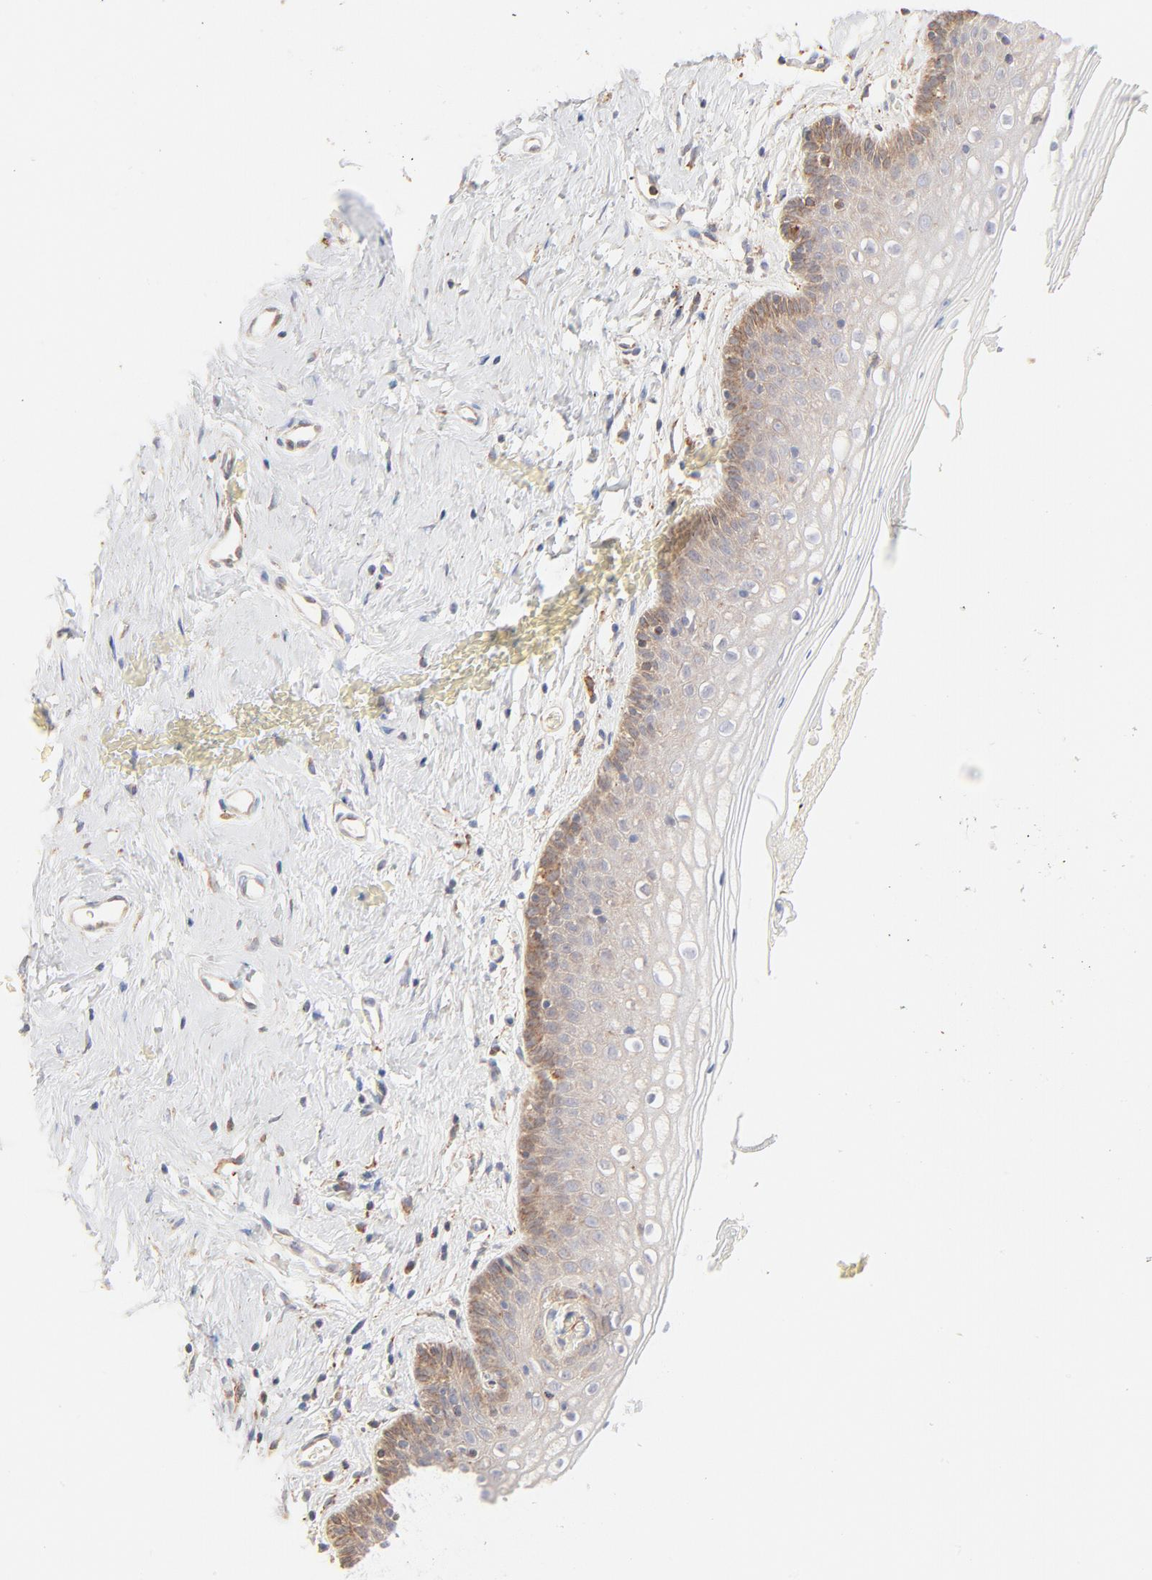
{"staining": {"intensity": "weak", "quantity": "25%-75%", "location": "cytoplasmic/membranous"}, "tissue": "vagina", "cell_type": "Squamous epithelial cells", "image_type": "normal", "snomed": [{"axis": "morphology", "description": "Normal tissue, NOS"}, {"axis": "topography", "description": "Vagina"}], "caption": "This image displays normal vagina stained with immunohistochemistry (IHC) to label a protein in brown. The cytoplasmic/membranous of squamous epithelial cells show weak positivity for the protein. Nuclei are counter-stained blue.", "gene": "PARP12", "patient": {"sex": "female", "age": 46}}